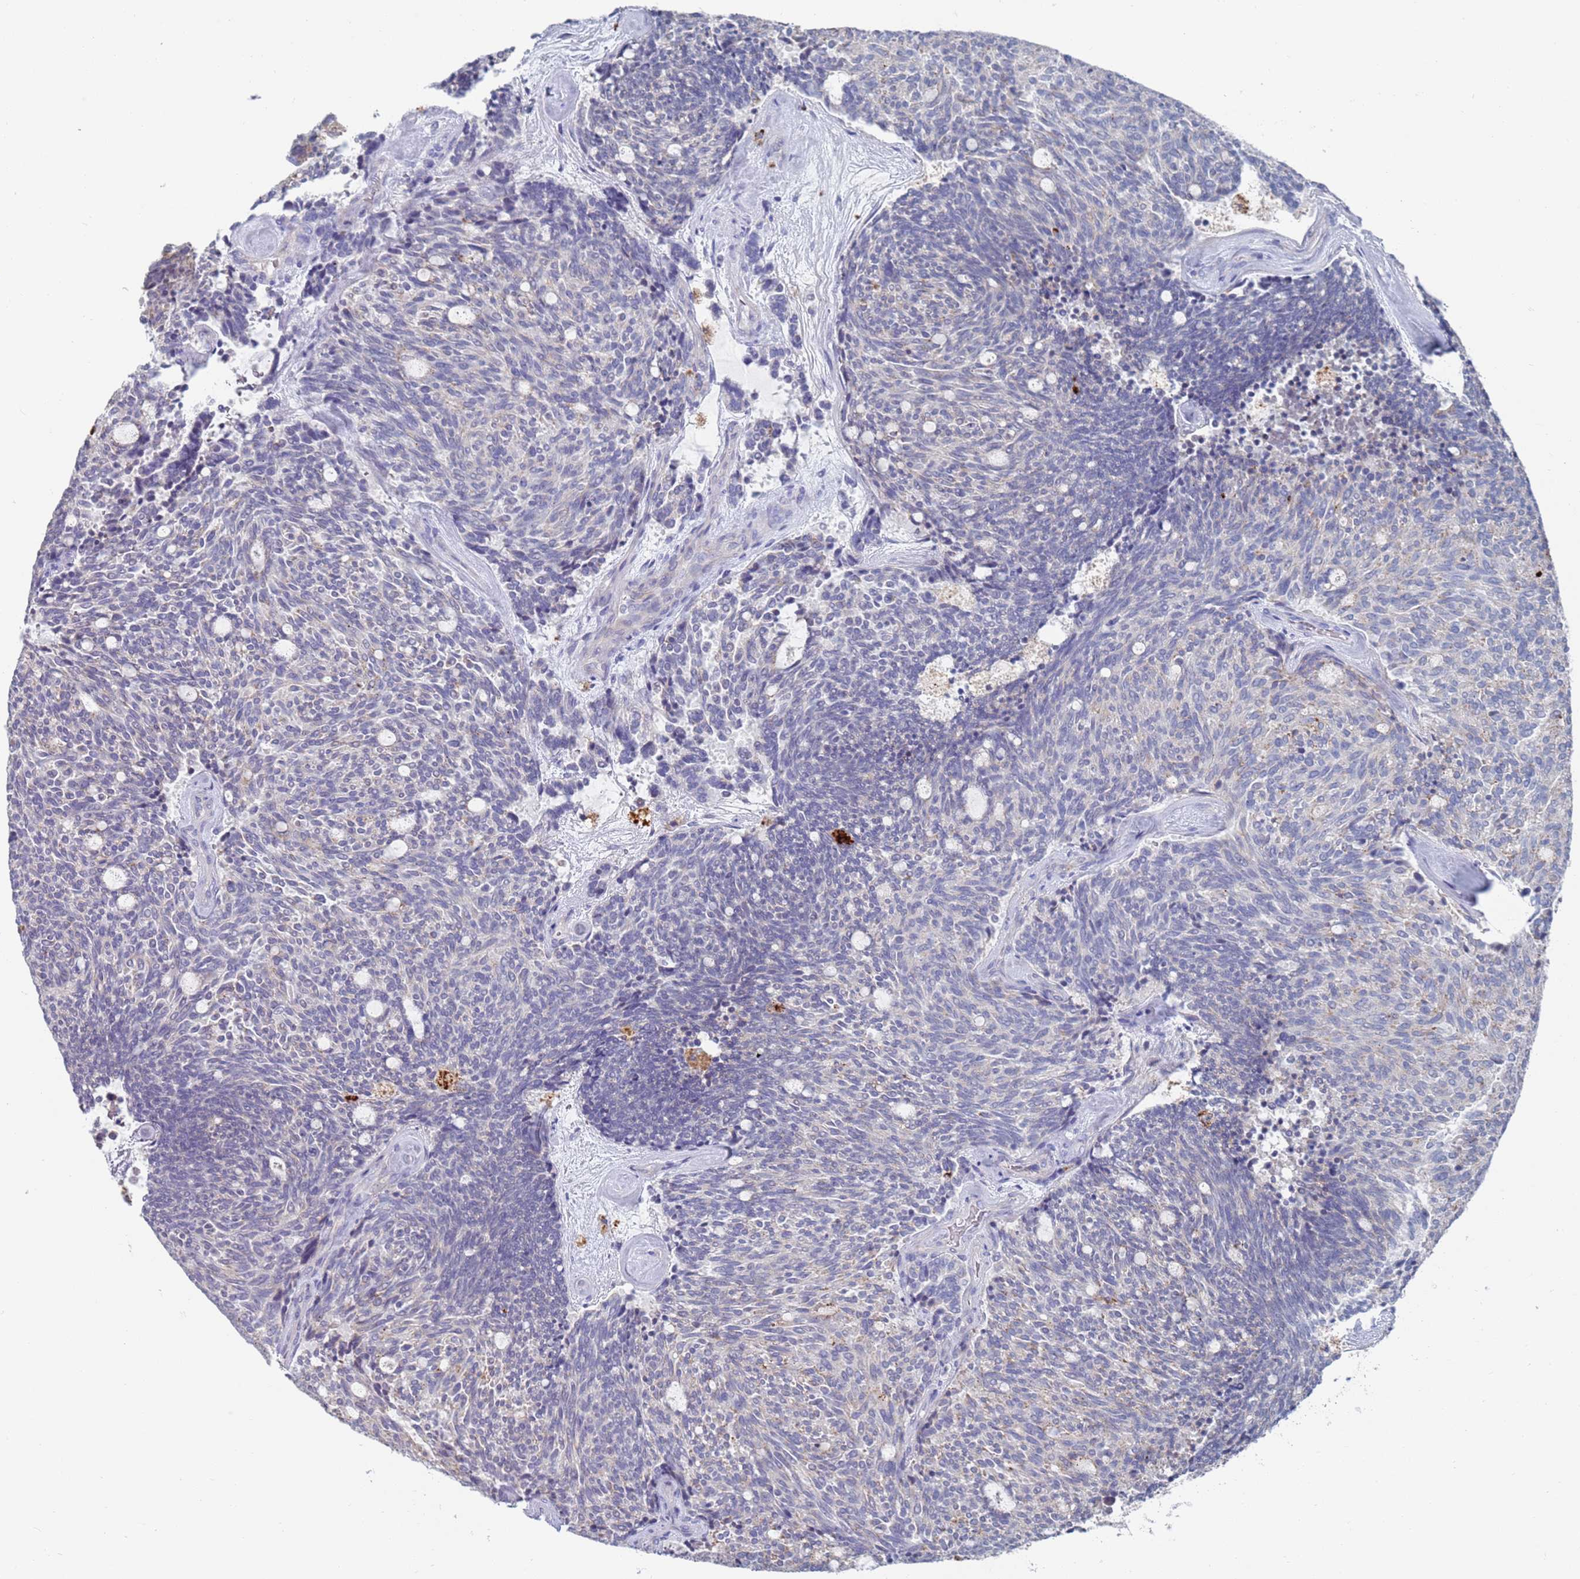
{"staining": {"intensity": "negative", "quantity": "none", "location": "none"}, "tissue": "carcinoid", "cell_type": "Tumor cells", "image_type": "cancer", "snomed": [{"axis": "morphology", "description": "Carcinoid, malignant, NOS"}, {"axis": "topography", "description": "Pancreas"}], "caption": "This is an immunohistochemistry (IHC) micrograph of carcinoid. There is no expression in tumor cells.", "gene": "FUCA1", "patient": {"sex": "female", "age": 54}}